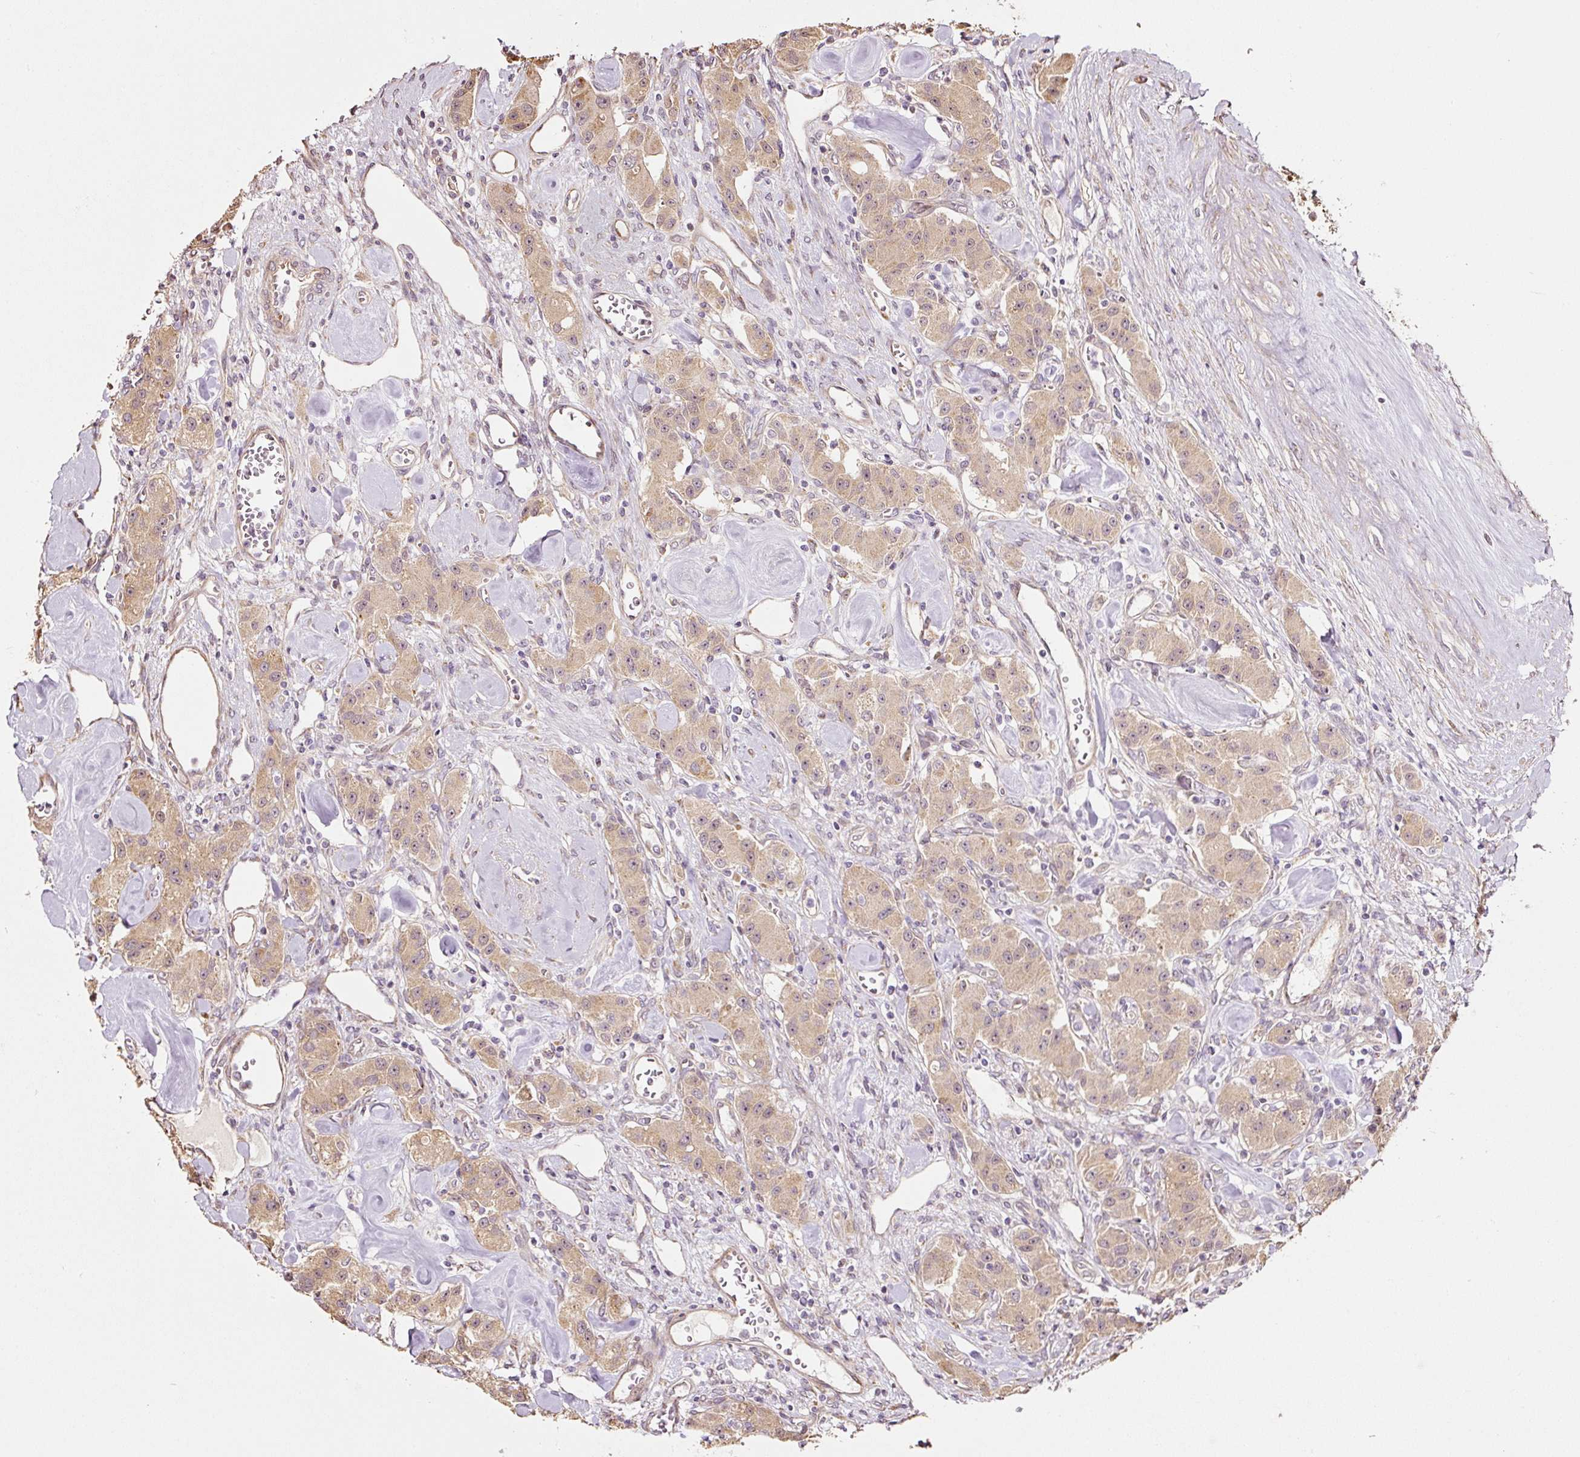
{"staining": {"intensity": "weak", "quantity": ">75%", "location": "cytoplasmic/membranous"}, "tissue": "carcinoid", "cell_type": "Tumor cells", "image_type": "cancer", "snomed": [{"axis": "morphology", "description": "Carcinoid, malignant, NOS"}, {"axis": "topography", "description": "Pancreas"}], "caption": "High-magnification brightfield microscopy of carcinoid (malignant) stained with DAB (3,3'-diaminobenzidine) (brown) and counterstained with hematoxylin (blue). tumor cells exhibit weak cytoplasmic/membranous positivity is seen in about>75% of cells.", "gene": "ETF1", "patient": {"sex": "male", "age": 41}}